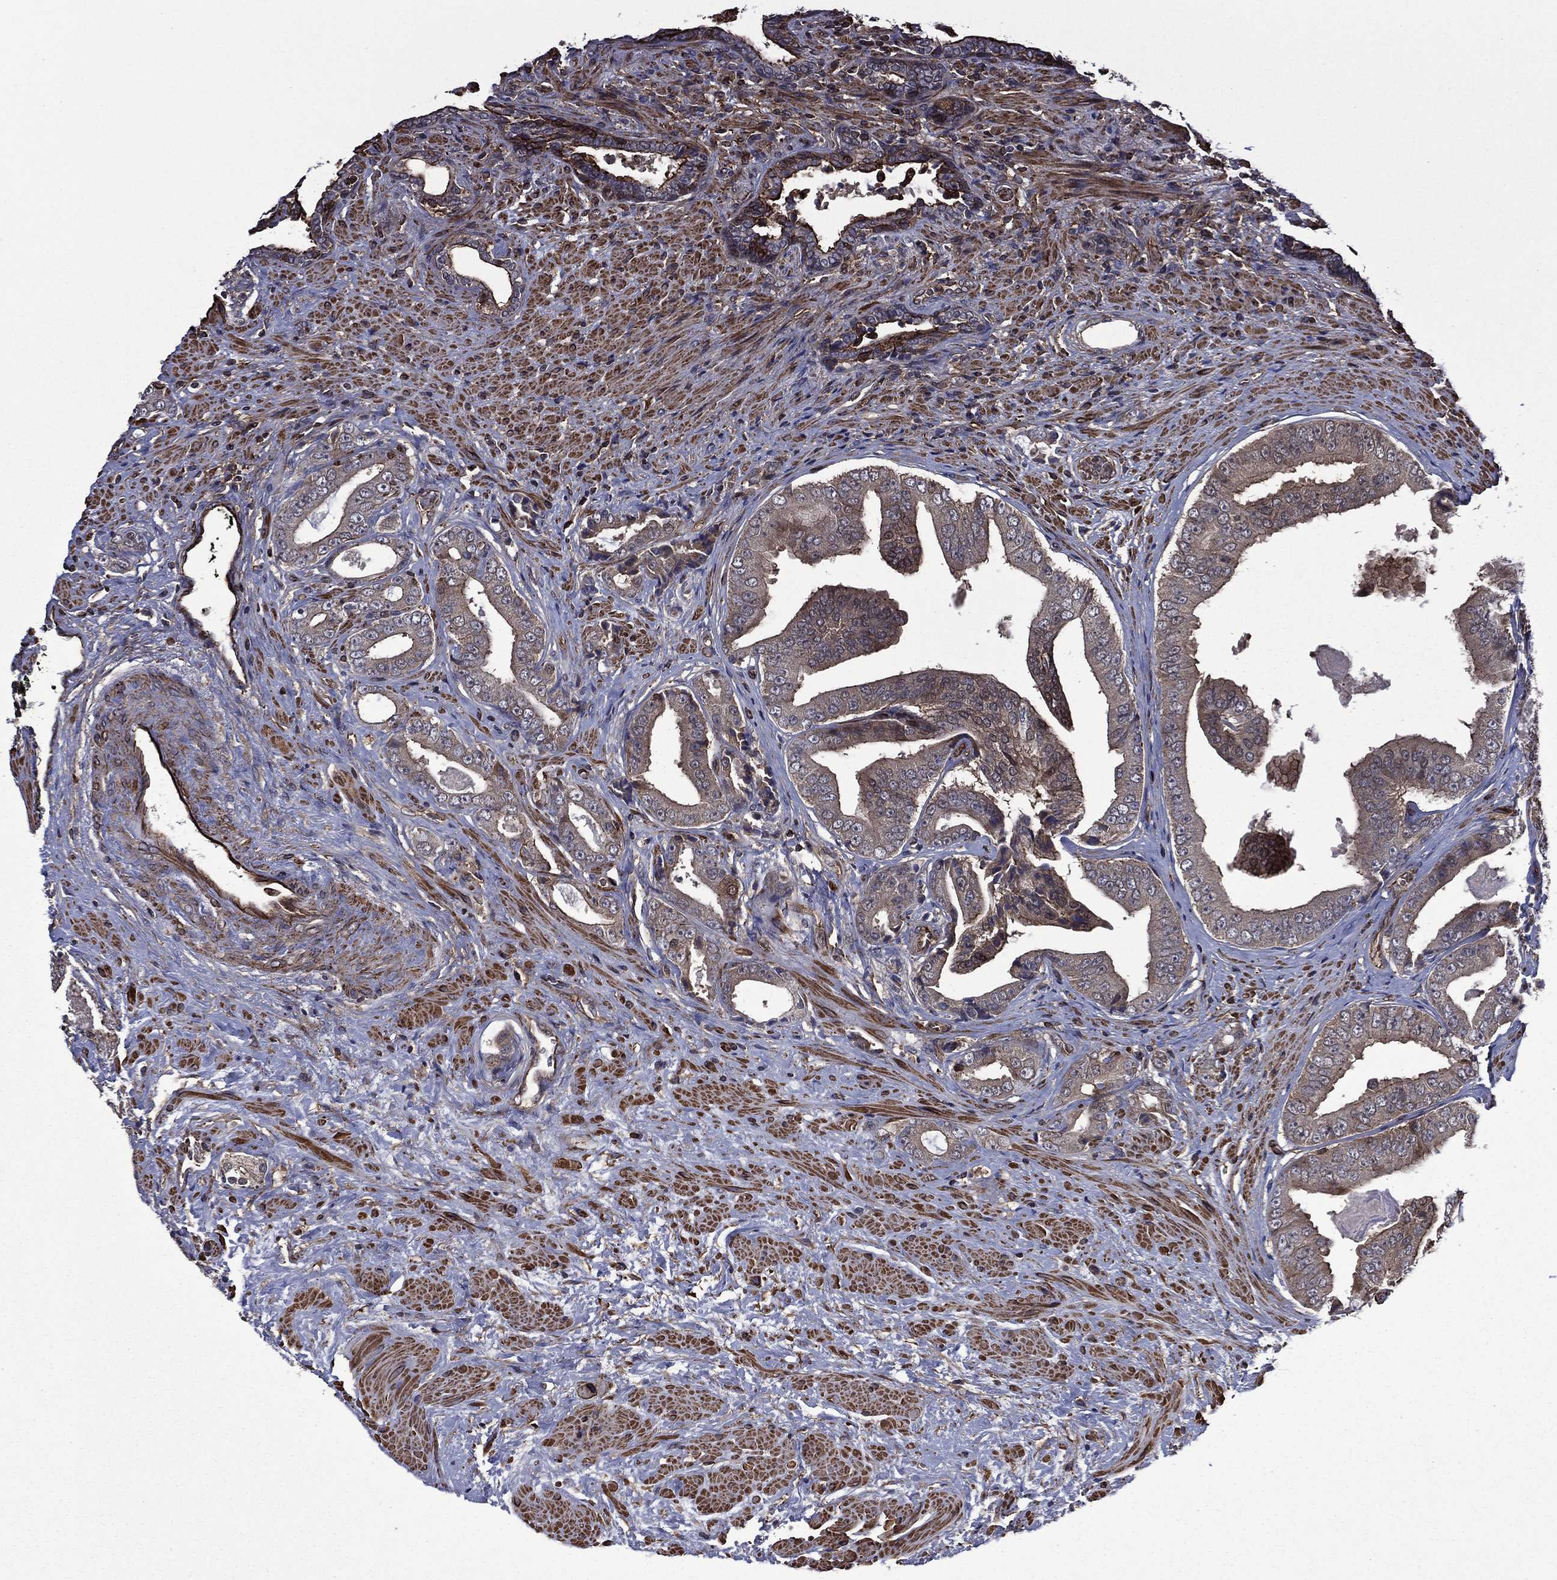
{"staining": {"intensity": "weak", "quantity": "25%-75%", "location": "cytoplasmic/membranous"}, "tissue": "prostate cancer", "cell_type": "Tumor cells", "image_type": "cancer", "snomed": [{"axis": "morphology", "description": "Adenocarcinoma, Low grade"}, {"axis": "topography", "description": "Prostate and seminal vesicle, NOS"}], "caption": "High-magnification brightfield microscopy of prostate cancer stained with DAB (brown) and counterstained with hematoxylin (blue). tumor cells exhibit weak cytoplasmic/membranous staining is appreciated in approximately25%-75% of cells. (brown staining indicates protein expression, while blue staining denotes nuclei).", "gene": "PLPP3", "patient": {"sex": "male", "age": 61}}